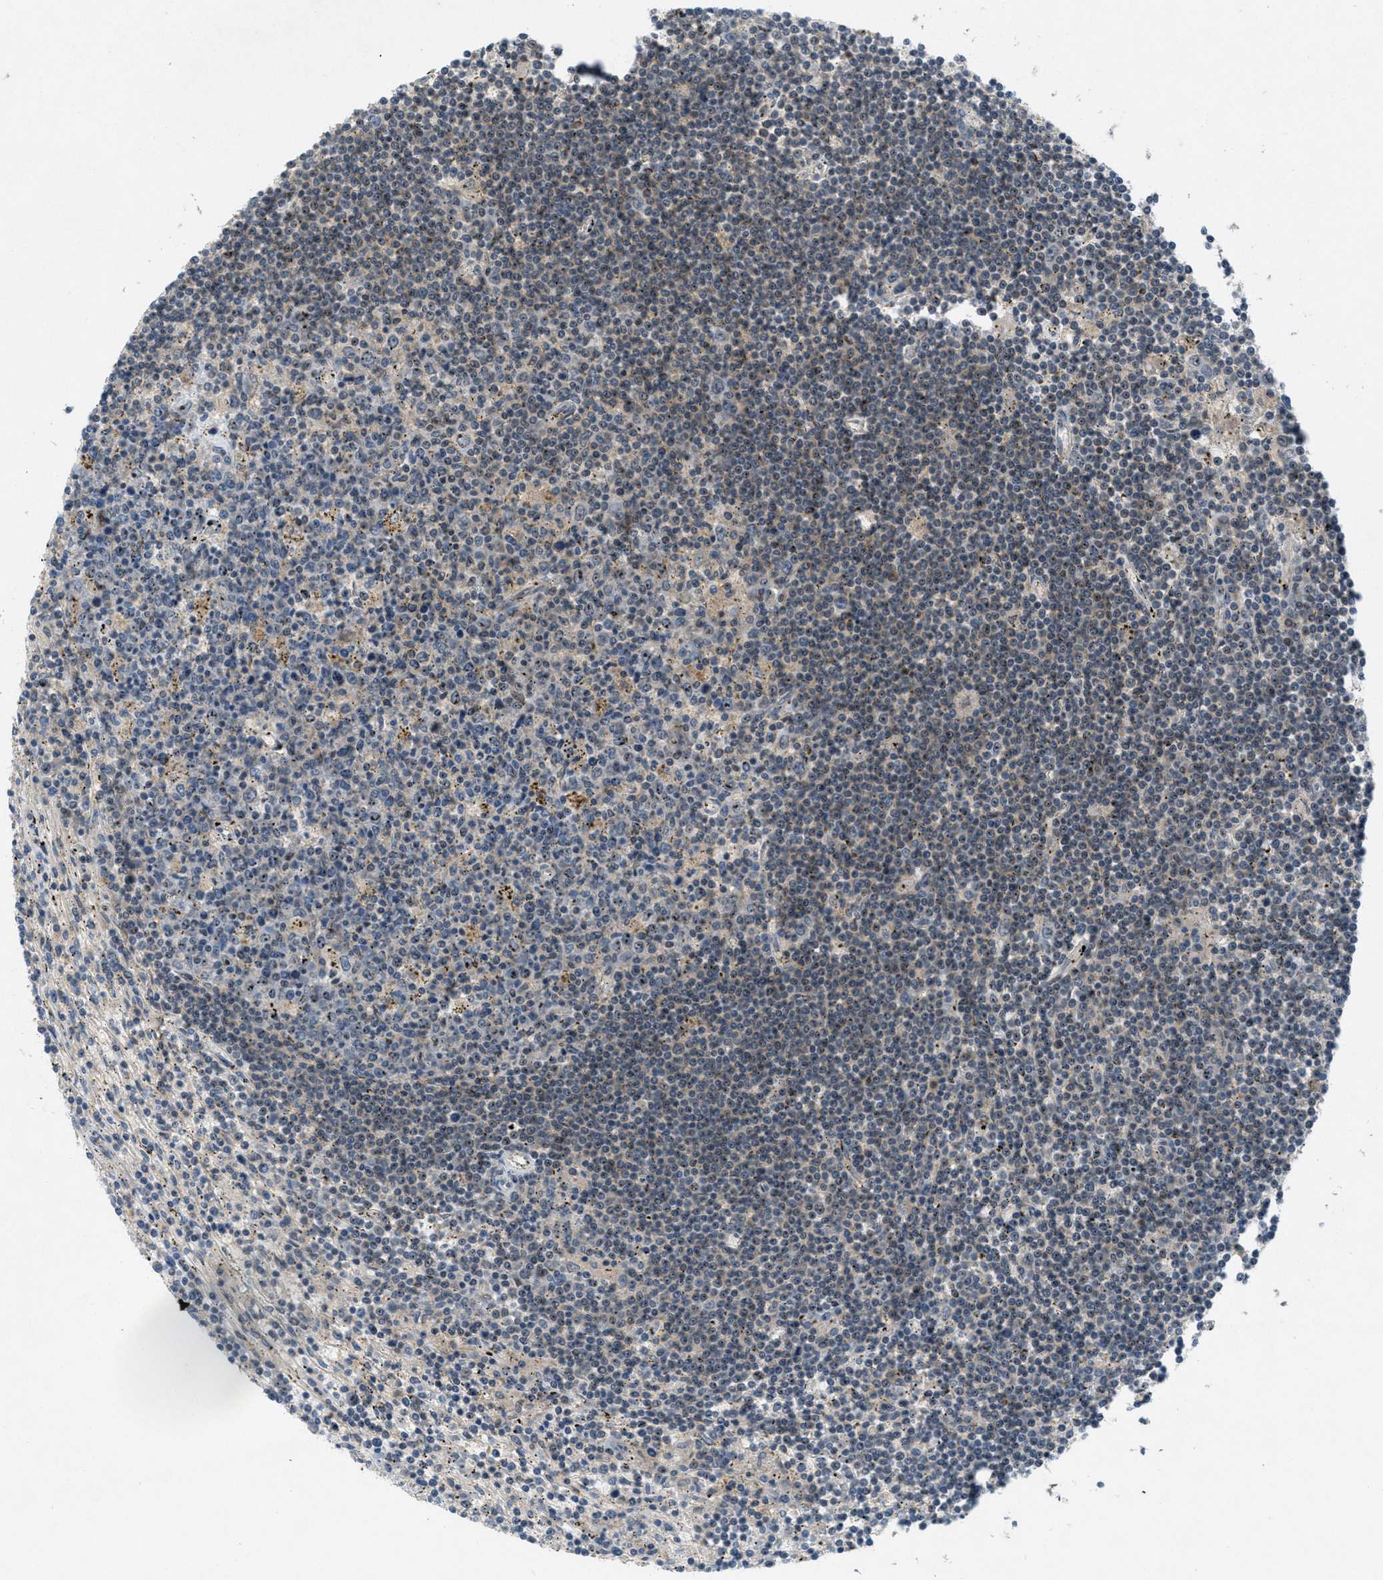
{"staining": {"intensity": "negative", "quantity": "none", "location": "none"}, "tissue": "lymphoma", "cell_type": "Tumor cells", "image_type": "cancer", "snomed": [{"axis": "morphology", "description": "Malignant lymphoma, non-Hodgkin's type, Low grade"}, {"axis": "topography", "description": "Spleen"}], "caption": "This photomicrograph is of lymphoma stained with IHC to label a protein in brown with the nuclei are counter-stained blue. There is no staining in tumor cells. (DAB (3,3'-diaminobenzidine) immunohistochemistry (IHC) with hematoxylin counter stain).", "gene": "SIGMAR1", "patient": {"sex": "male", "age": 76}}